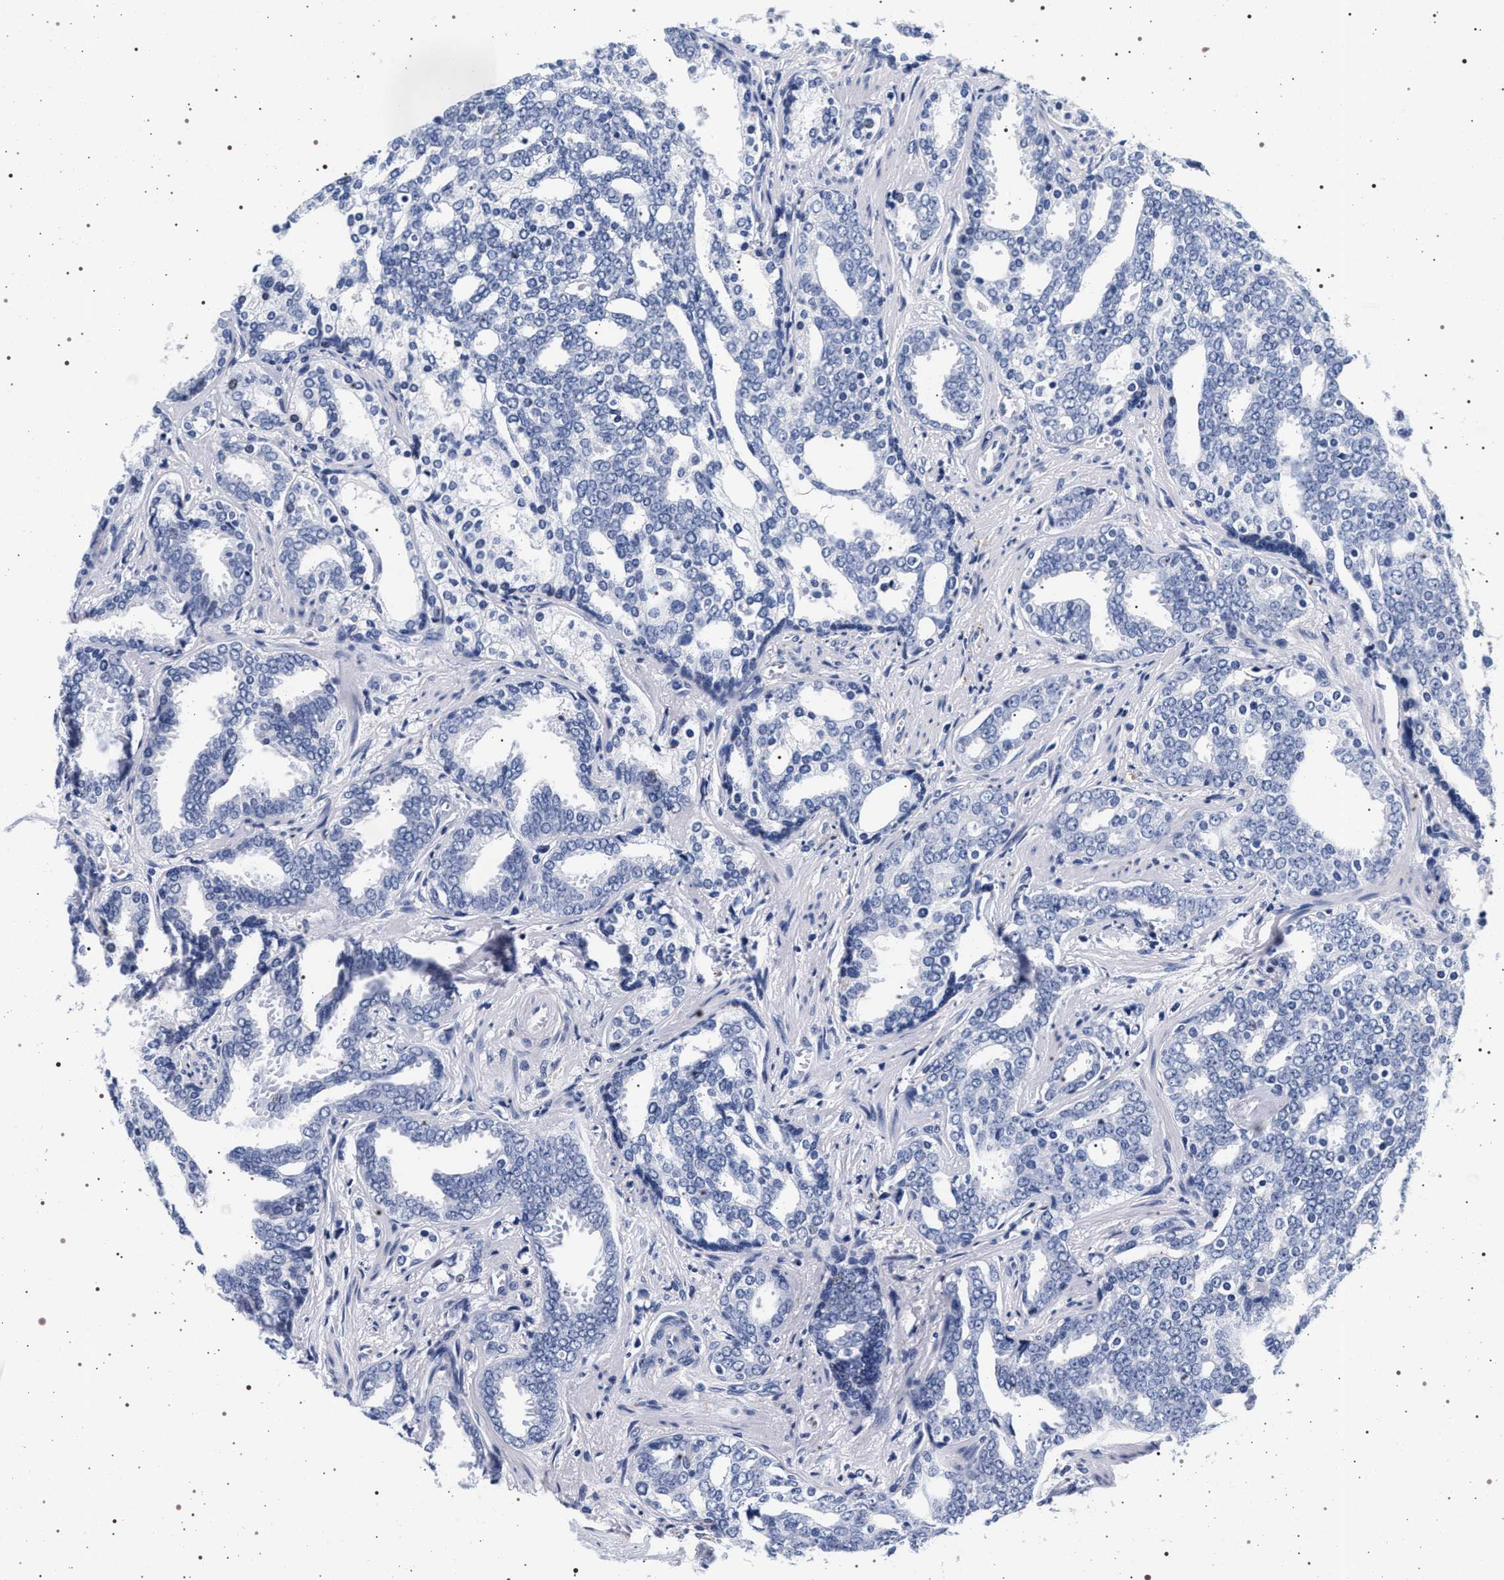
{"staining": {"intensity": "negative", "quantity": "none", "location": "none"}, "tissue": "prostate cancer", "cell_type": "Tumor cells", "image_type": "cancer", "snomed": [{"axis": "morphology", "description": "Adenocarcinoma, High grade"}, {"axis": "topography", "description": "Prostate"}], "caption": "Tumor cells show no significant protein staining in prostate high-grade adenocarcinoma.", "gene": "SYN1", "patient": {"sex": "male", "age": 67}}